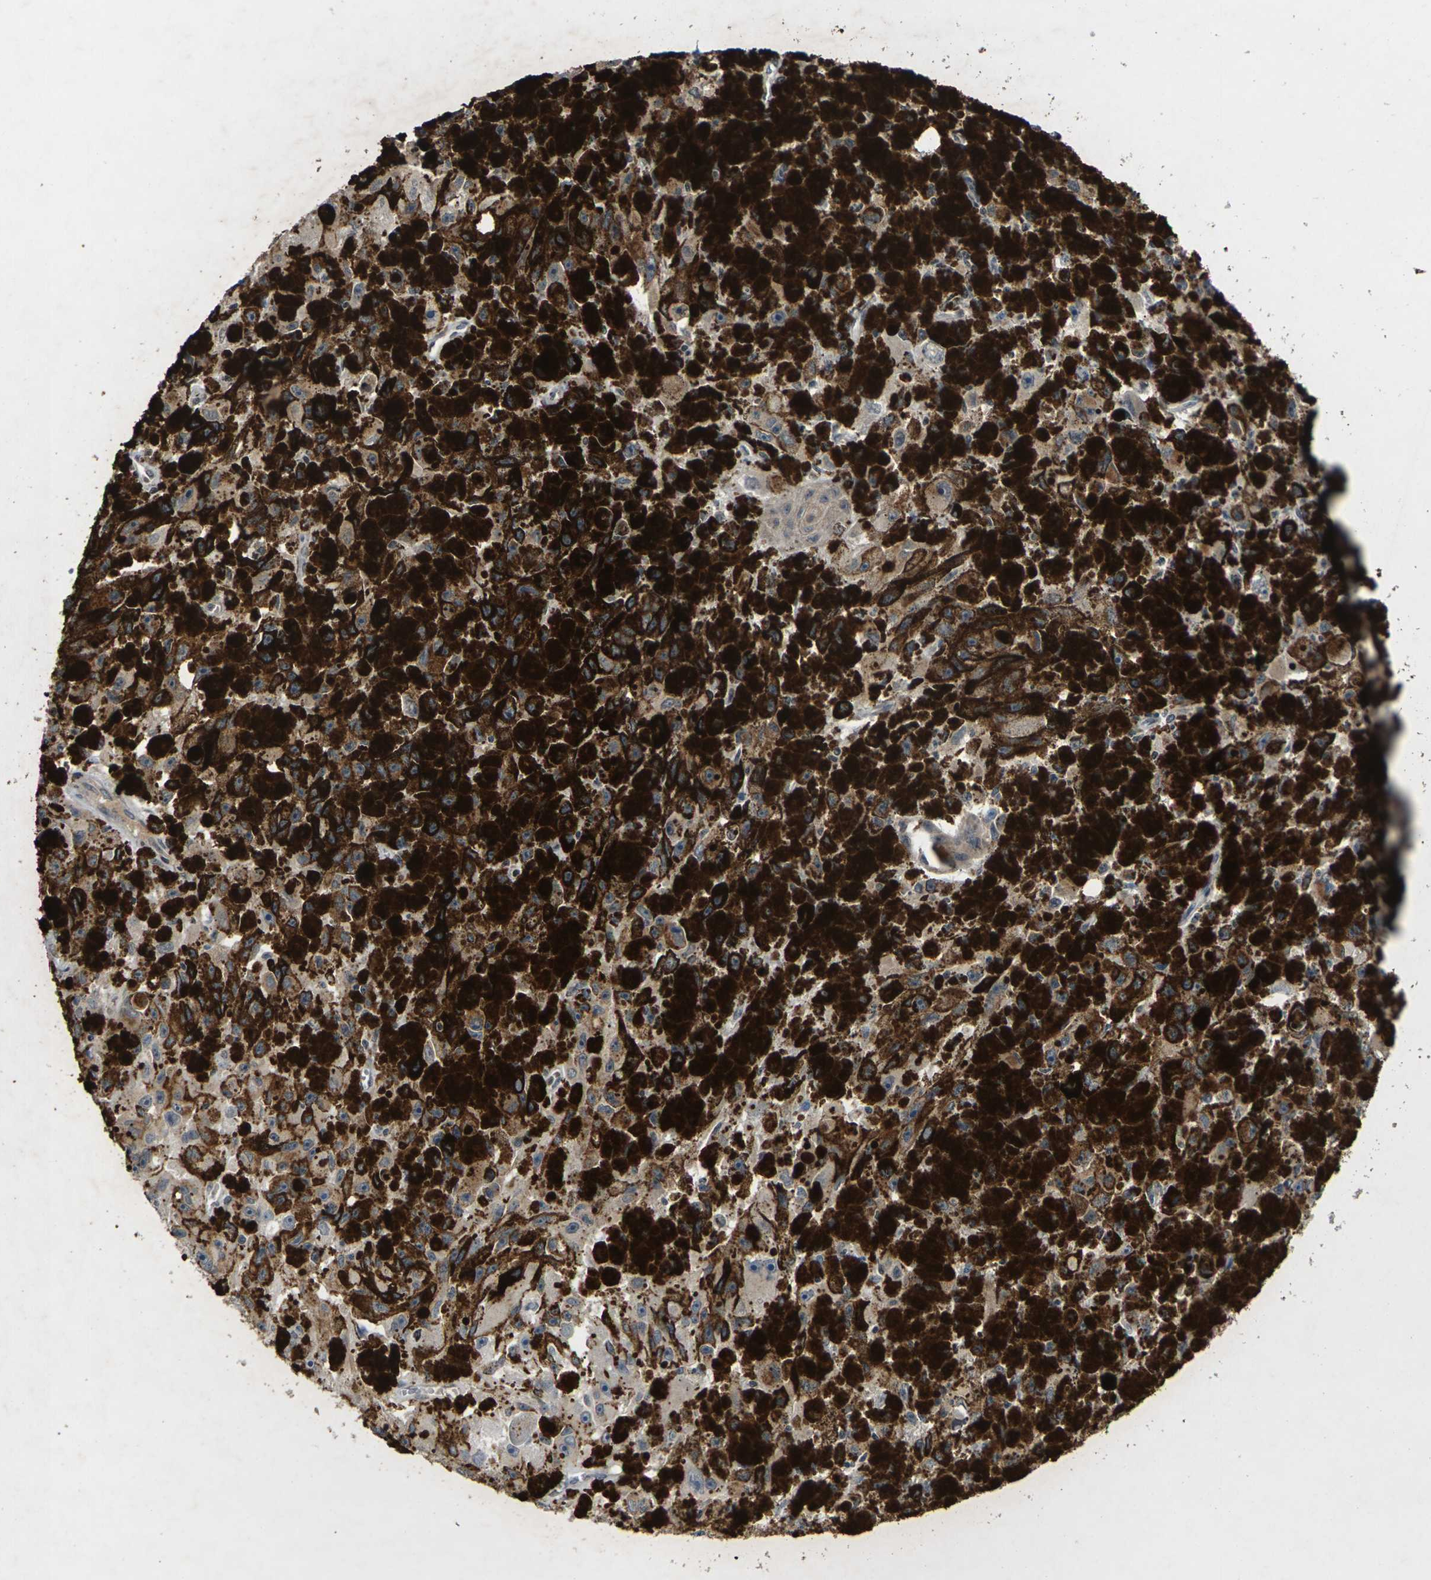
{"staining": {"intensity": "weak", "quantity": ">75%", "location": "cytoplasmic/membranous"}, "tissue": "melanoma", "cell_type": "Tumor cells", "image_type": "cancer", "snomed": [{"axis": "morphology", "description": "Malignant melanoma, NOS"}, {"axis": "topography", "description": "Skin"}], "caption": "Protein staining exhibits weak cytoplasmic/membranous expression in about >75% of tumor cells in melanoma. (DAB (3,3'-diaminobenzidine) IHC with brightfield microscopy, high magnification).", "gene": "SLC2A2", "patient": {"sex": "female", "age": 104}}